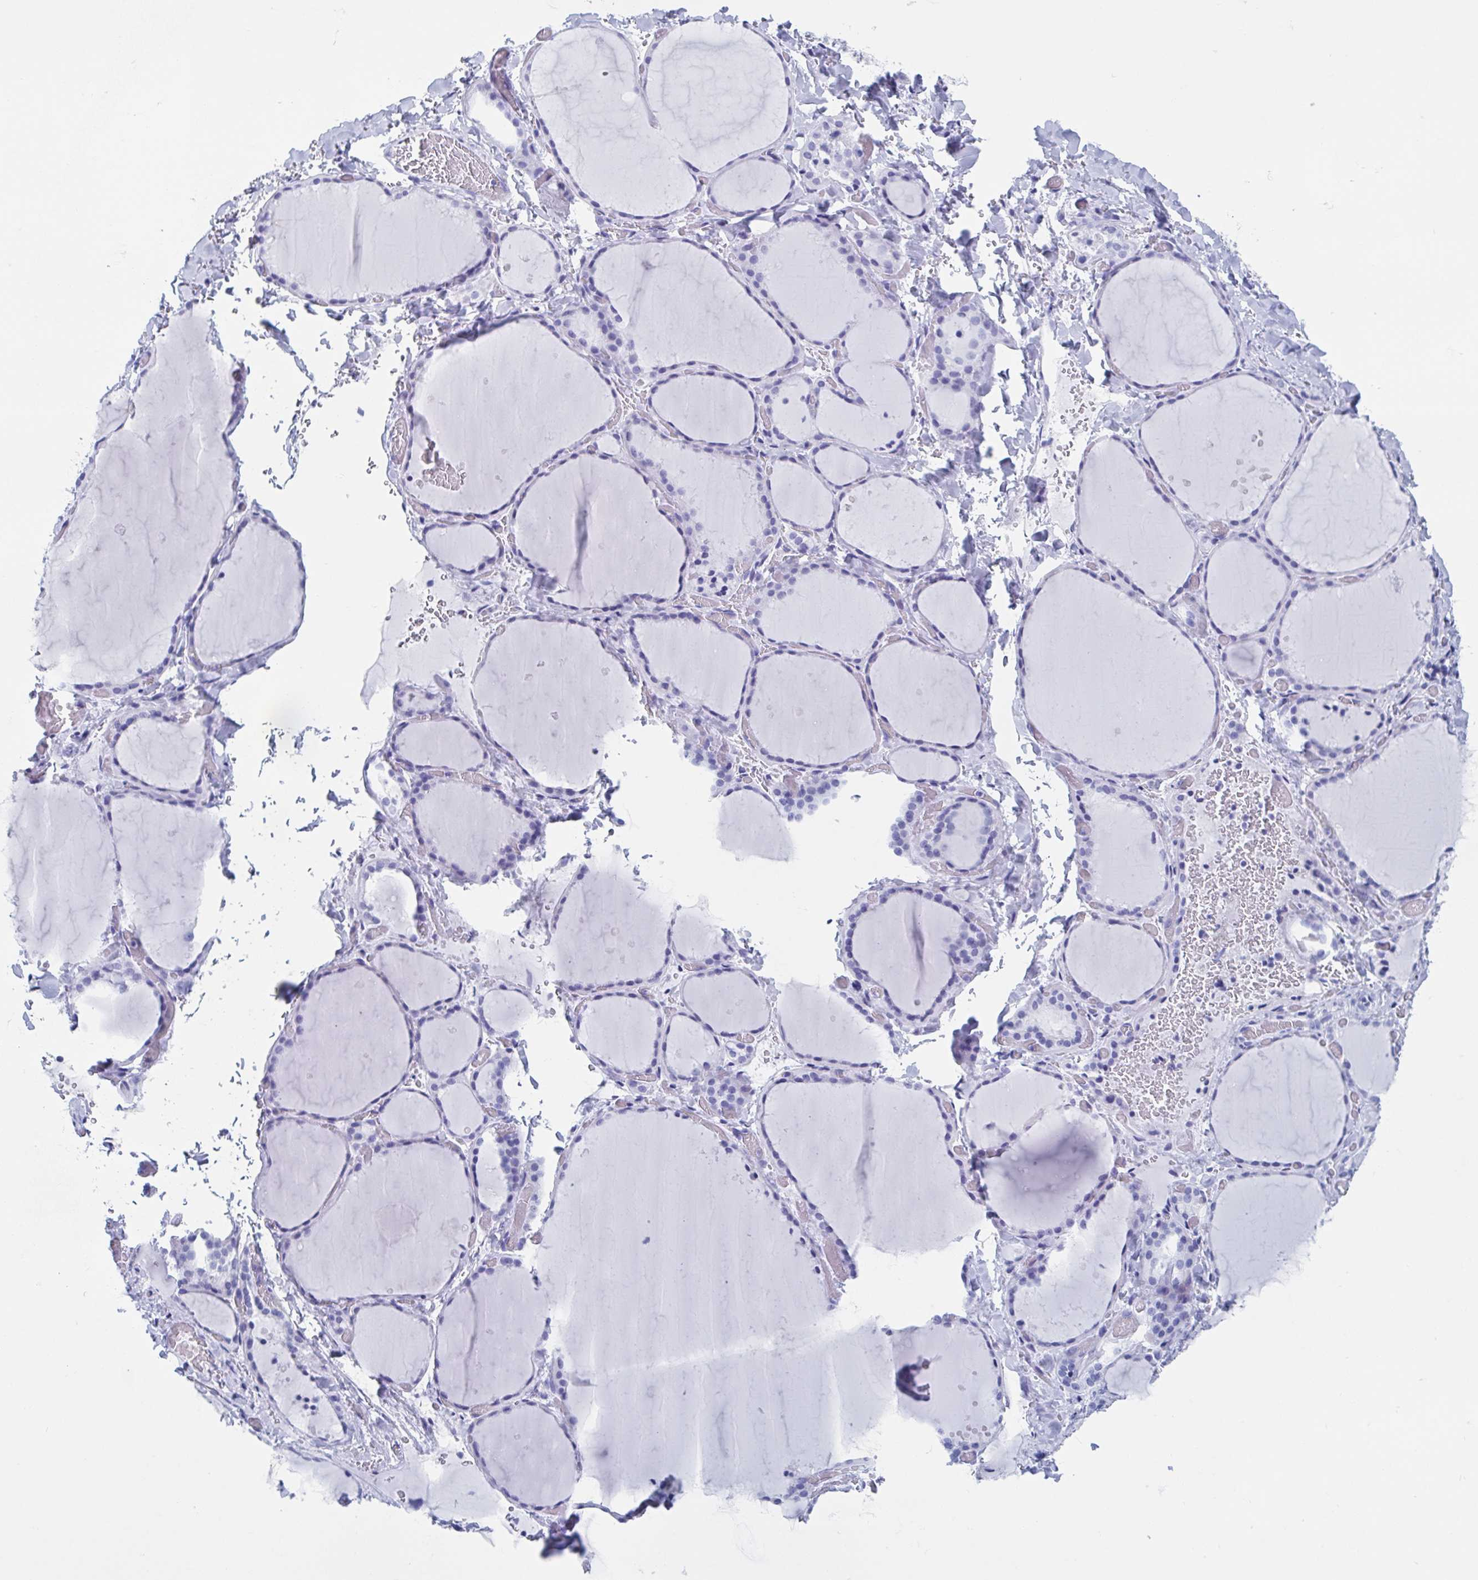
{"staining": {"intensity": "negative", "quantity": "none", "location": "none"}, "tissue": "thyroid gland", "cell_type": "Glandular cells", "image_type": "normal", "snomed": [{"axis": "morphology", "description": "Normal tissue, NOS"}, {"axis": "topography", "description": "Thyroid gland"}], "caption": "Glandular cells show no significant staining in benign thyroid gland. Nuclei are stained in blue.", "gene": "HDGFL1", "patient": {"sex": "female", "age": 36}}